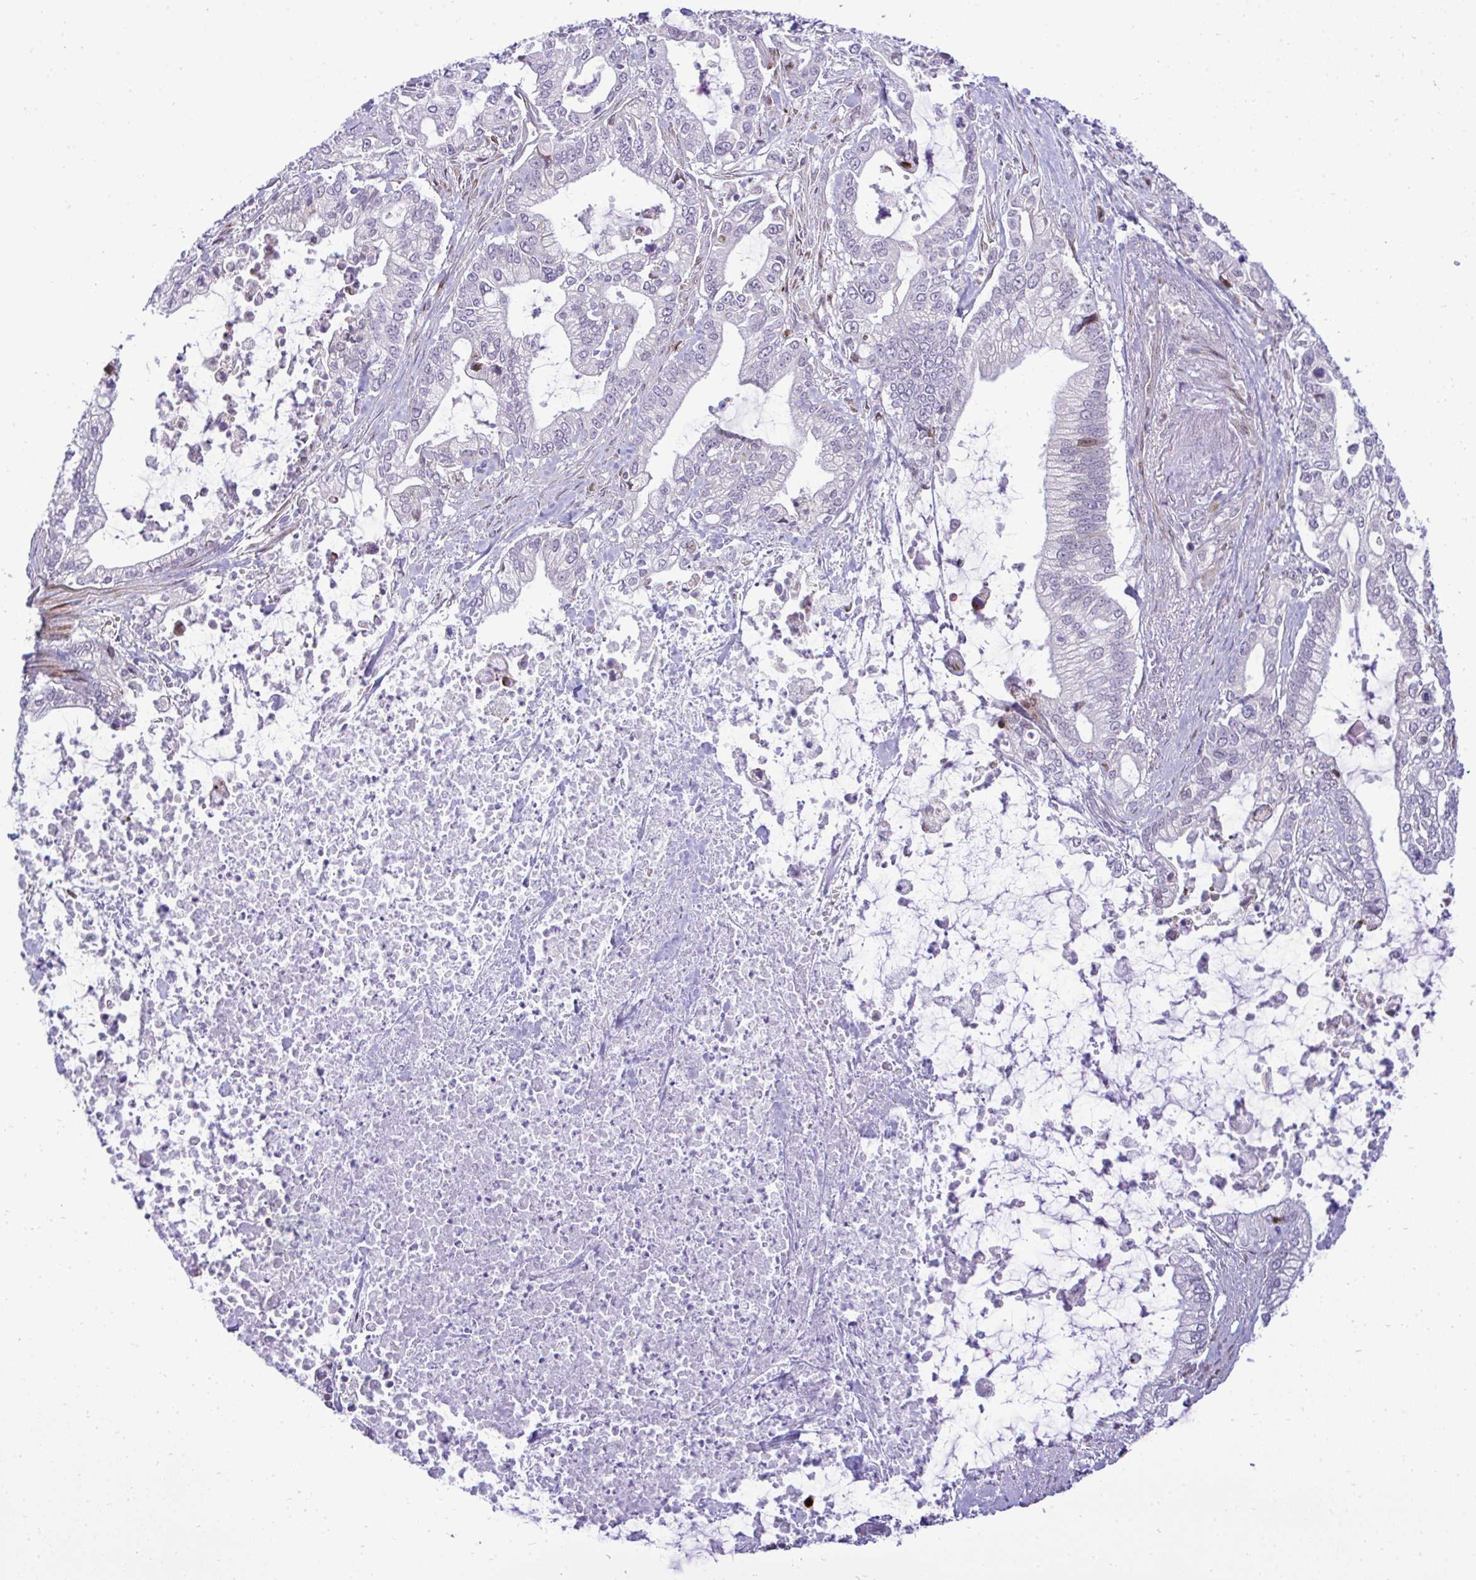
{"staining": {"intensity": "moderate", "quantity": "<25%", "location": "nuclear"}, "tissue": "pancreatic cancer", "cell_type": "Tumor cells", "image_type": "cancer", "snomed": [{"axis": "morphology", "description": "Adenocarcinoma, NOS"}, {"axis": "topography", "description": "Pancreas"}], "caption": "Moderate nuclear positivity is appreciated in approximately <25% of tumor cells in pancreatic adenocarcinoma.", "gene": "CASTOR2", "patient": {"sex": "male", "age": 69}}